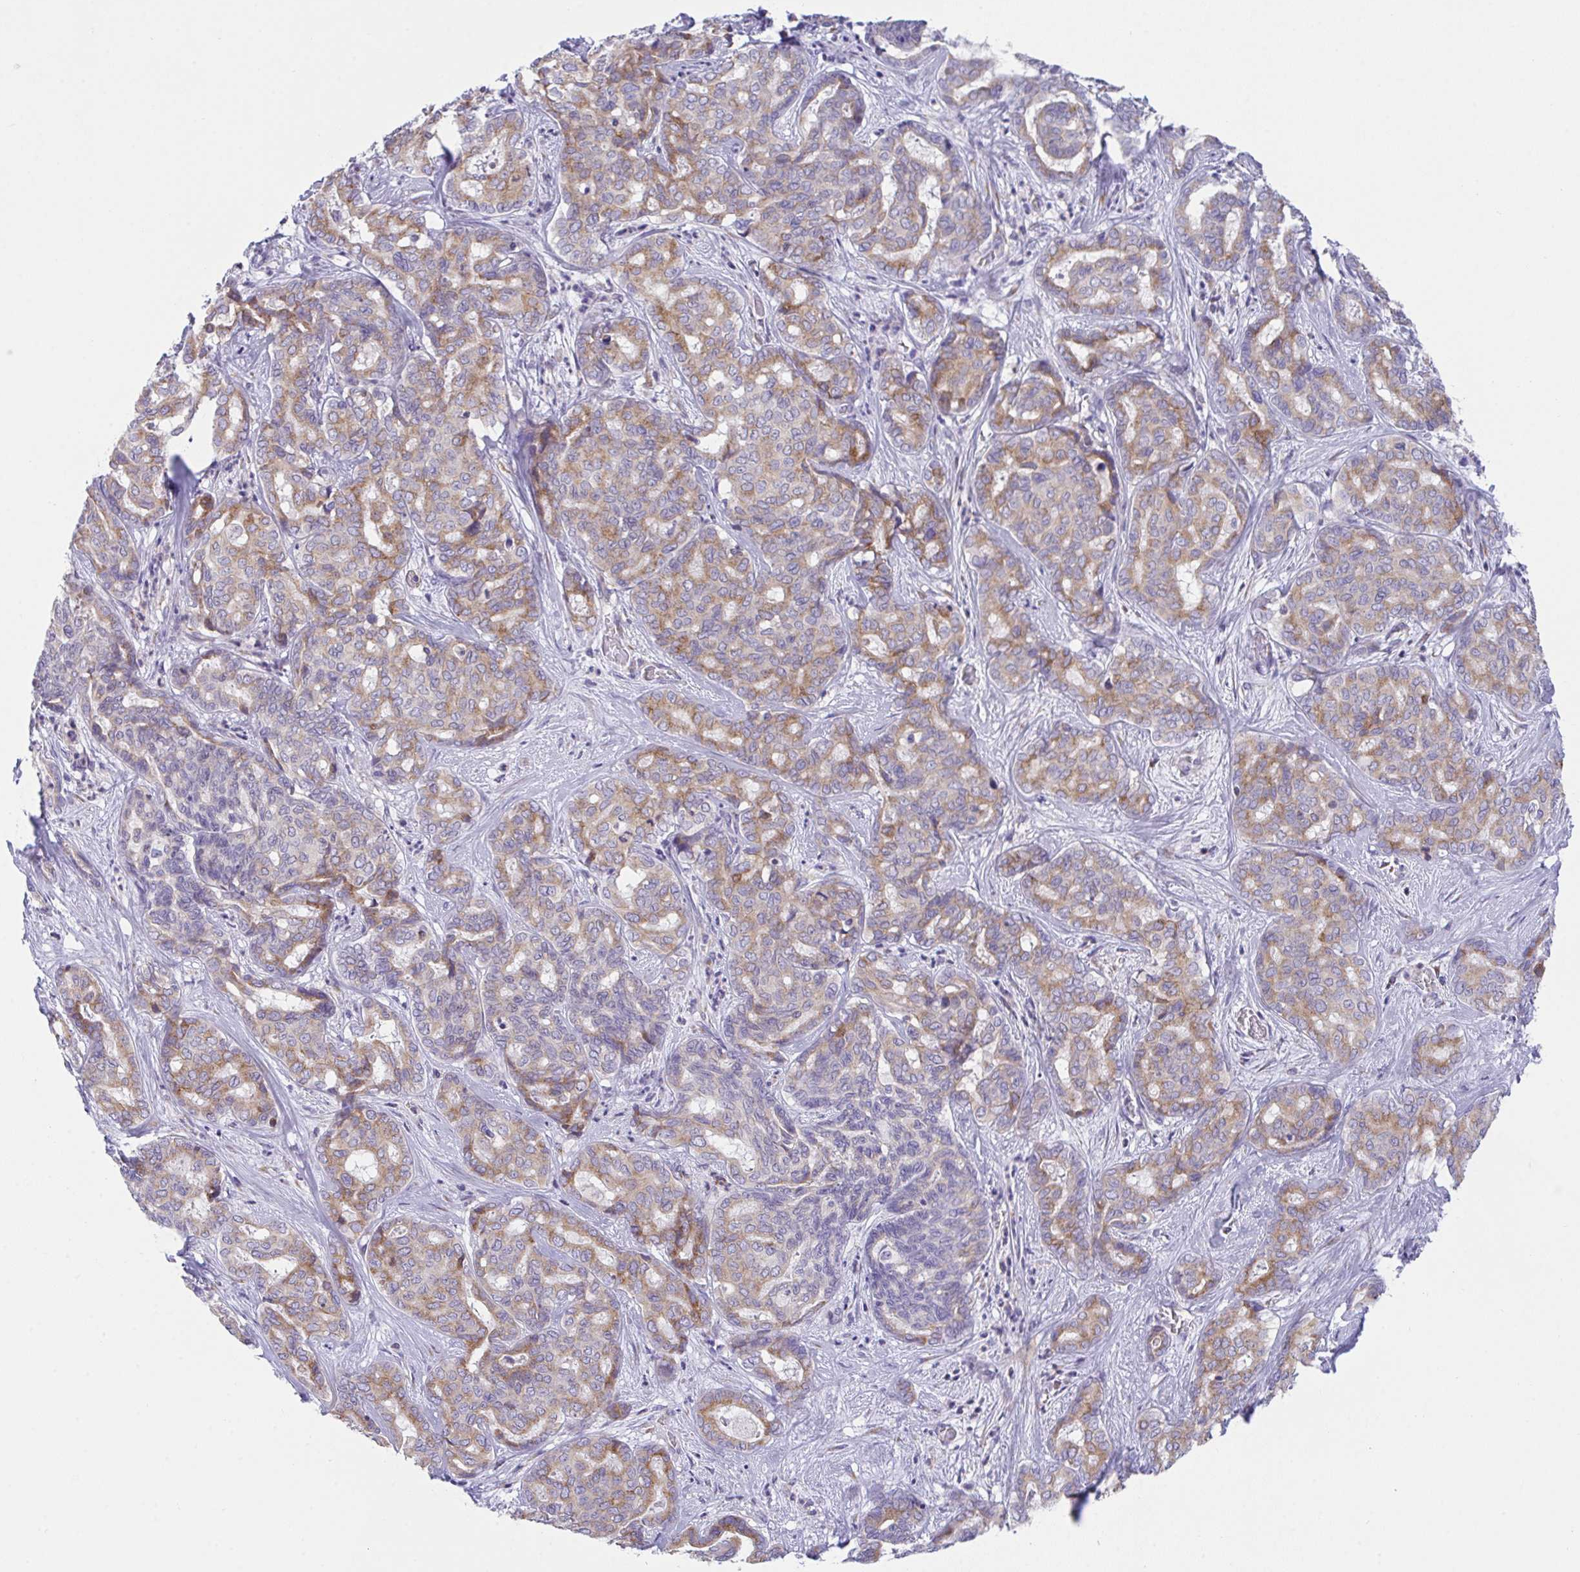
{"staining": {"intensity": "moderate", "quantity": ">75%", "location": "cytoplasmic/membranous"}, "tissue": "liver cancer", "cell_type": "Tumor cells", "image_type": "cancer", "snomed": [{"axis": "morphology", "description": "Cholangiocarcinoma"}, {"axis": "topography", "description": "Liver"}], "caption": "Protein expression analysis of human liver cancer reveals moderate cytoplasmic/membranous staining in approximately >75% of tumor cells.", "gene": "MIA3", "patient": {"sex": "female", "age": 64}}